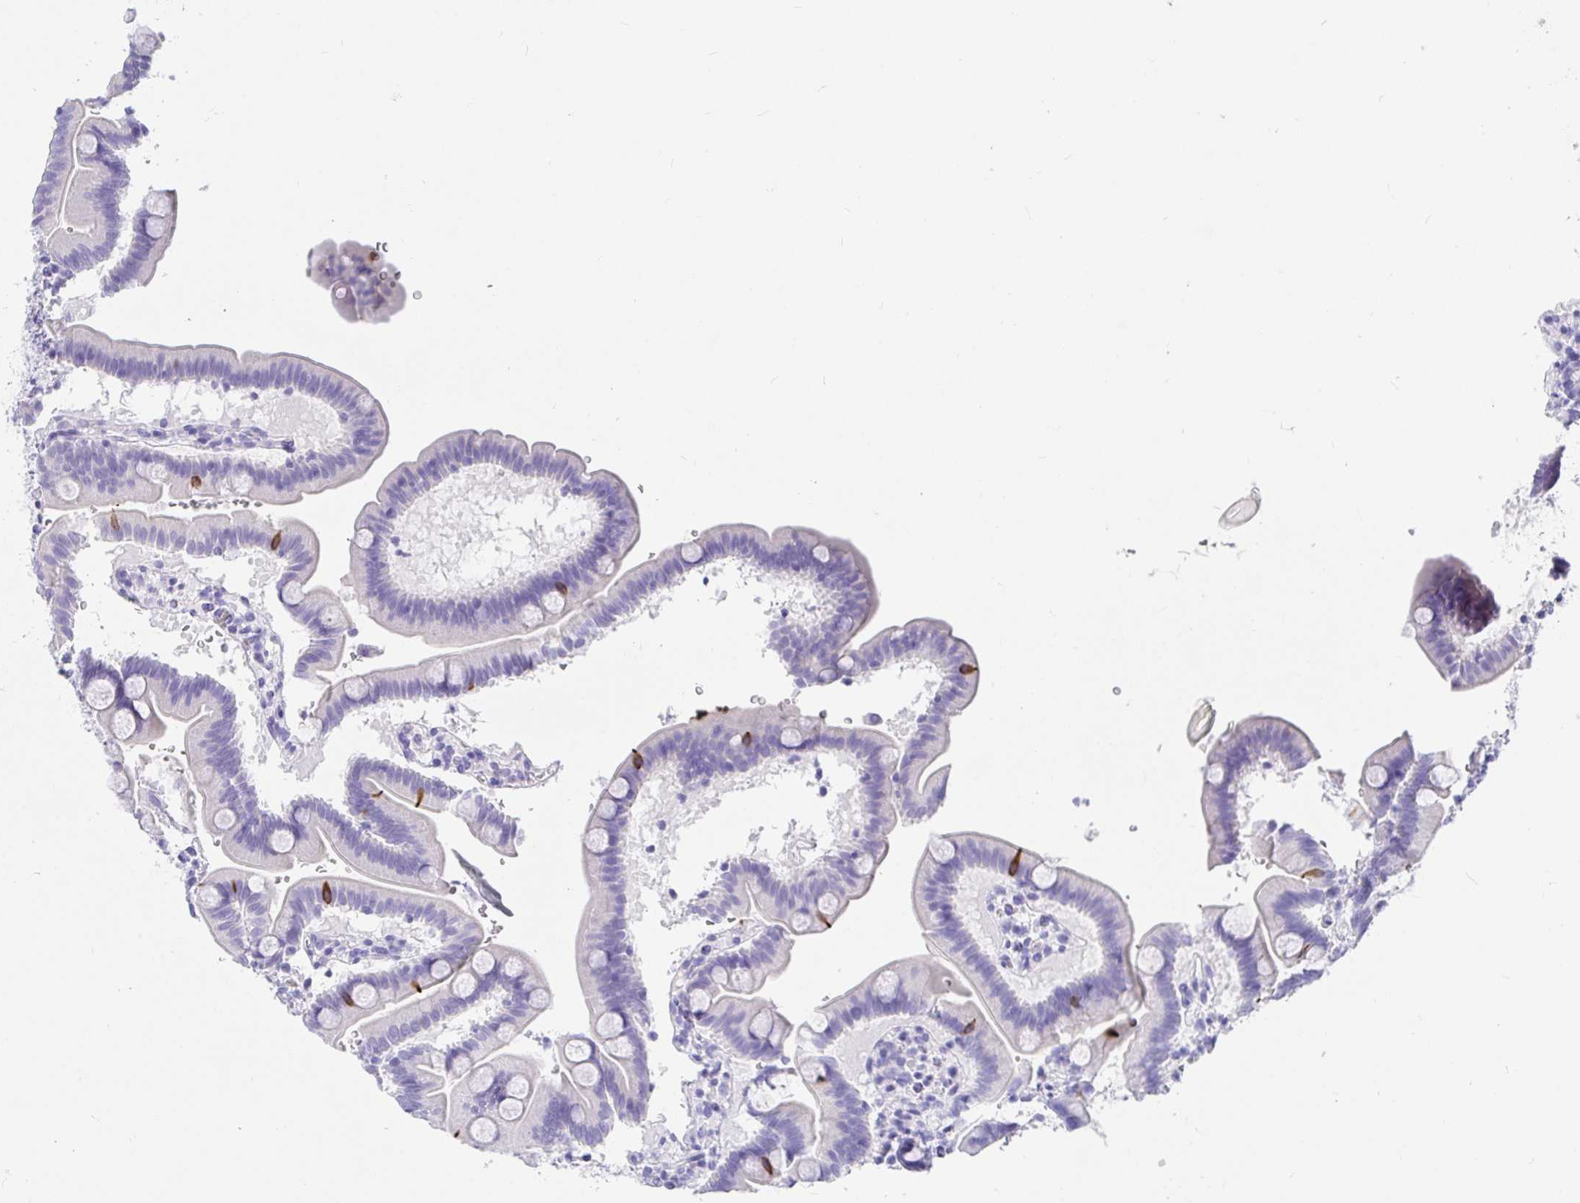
{"staining": {"intensity": "strong", "quantity": "<25%", "location": "cytoplasmic/membranous"}, "tissue": "duodenum", "cell_type": "Glandular cells", "image_type": "normal", "snomed": [{"axis": "morphology", "description": "Normal tissue, NOS"}, {"axis": "topography", "description": "Duodenum"}], "caption": "High-magnification brightfield microscopy of unremarkable duodenum stained with DAB (3,3'-diaminobenzidine) (brown) and counterstained with hematoxylin (blue). glandular cells exhibit strong cytoplasmic/membranous staining is appreciated in about<25% of cells.", "gene": "AVIL", "patient": {"sex": "male", "age": 59}}